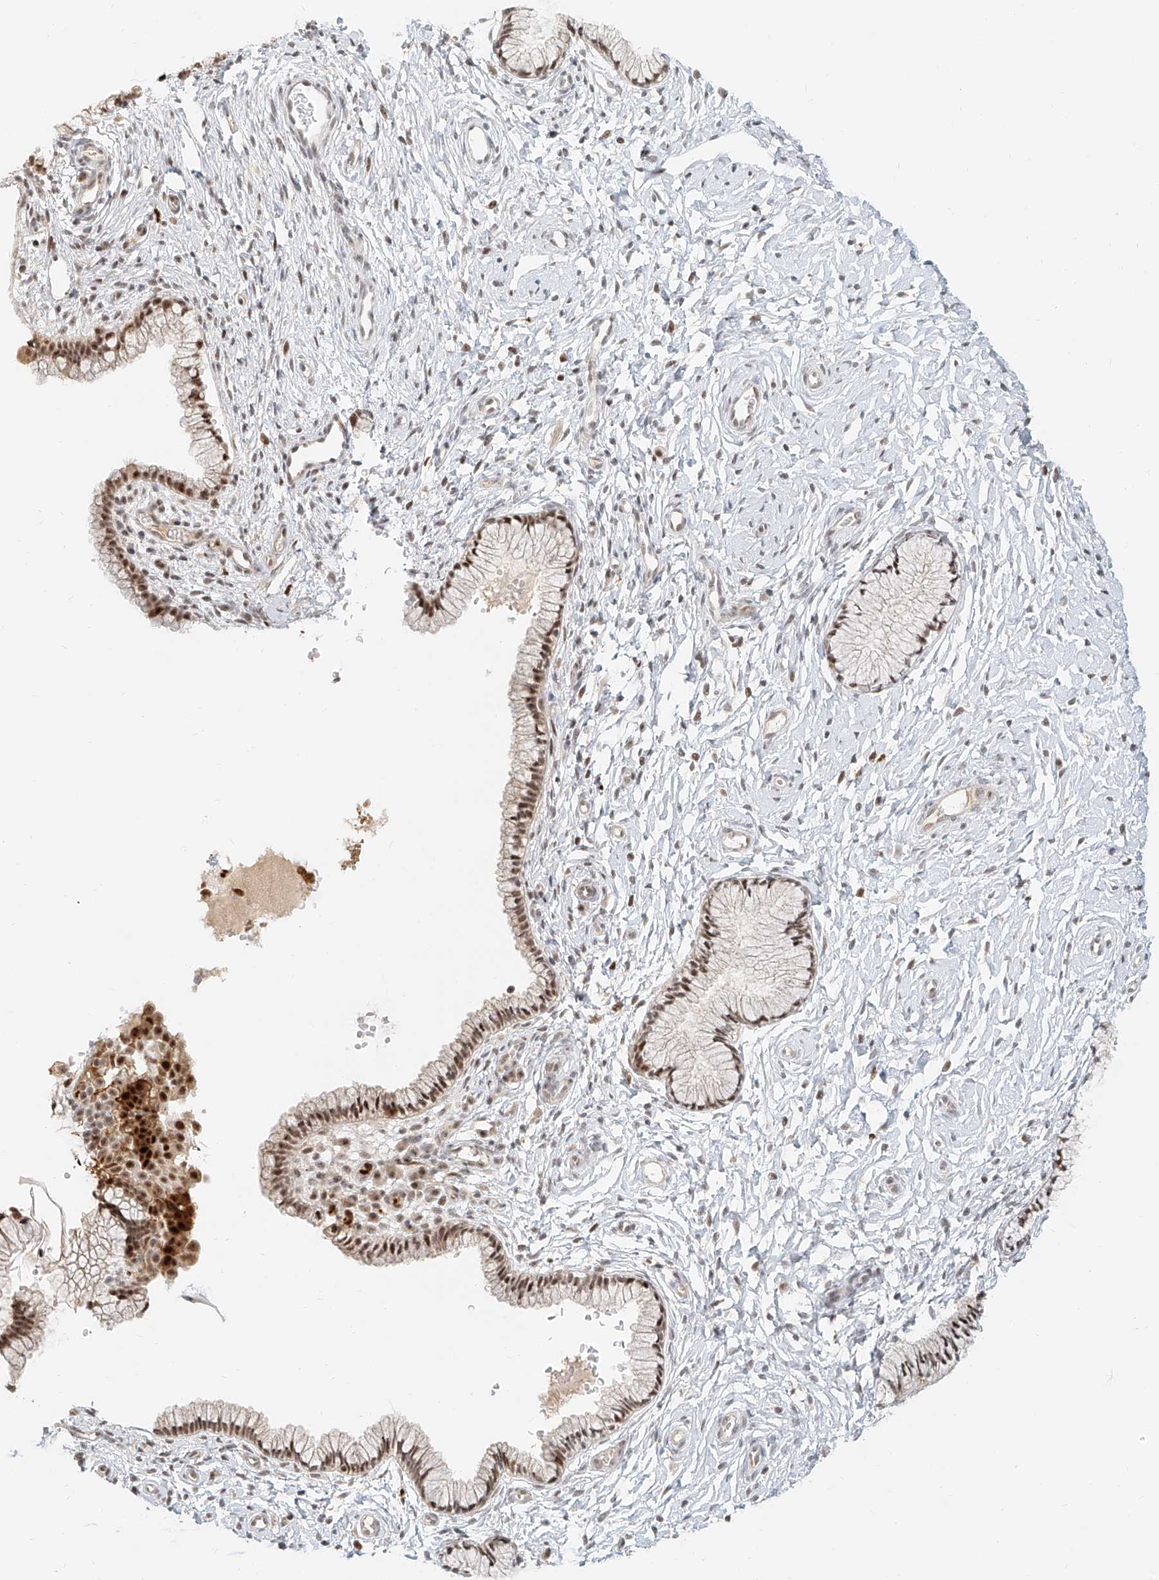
{"staining": {"intensity": "moderate", "quantity": ">75%", "location": "nuclear"}, "tissue": "cervix", "cell_type": "Glandular cells", "image_type": "normal", "snomed": [{"axis": "morphology", "description": "Normal tissue, NOS"}, {"axis": "topography", "description": "Cervix"}], "caption": "IHC micrograph of unremarkable human cervix stained for a protein (brown), which exhibits medium levels of moderate nuclear staining in about >75% of glandular cells.", "gene": "CXorf58", "patient": {"sex": "female", "age": 33}}